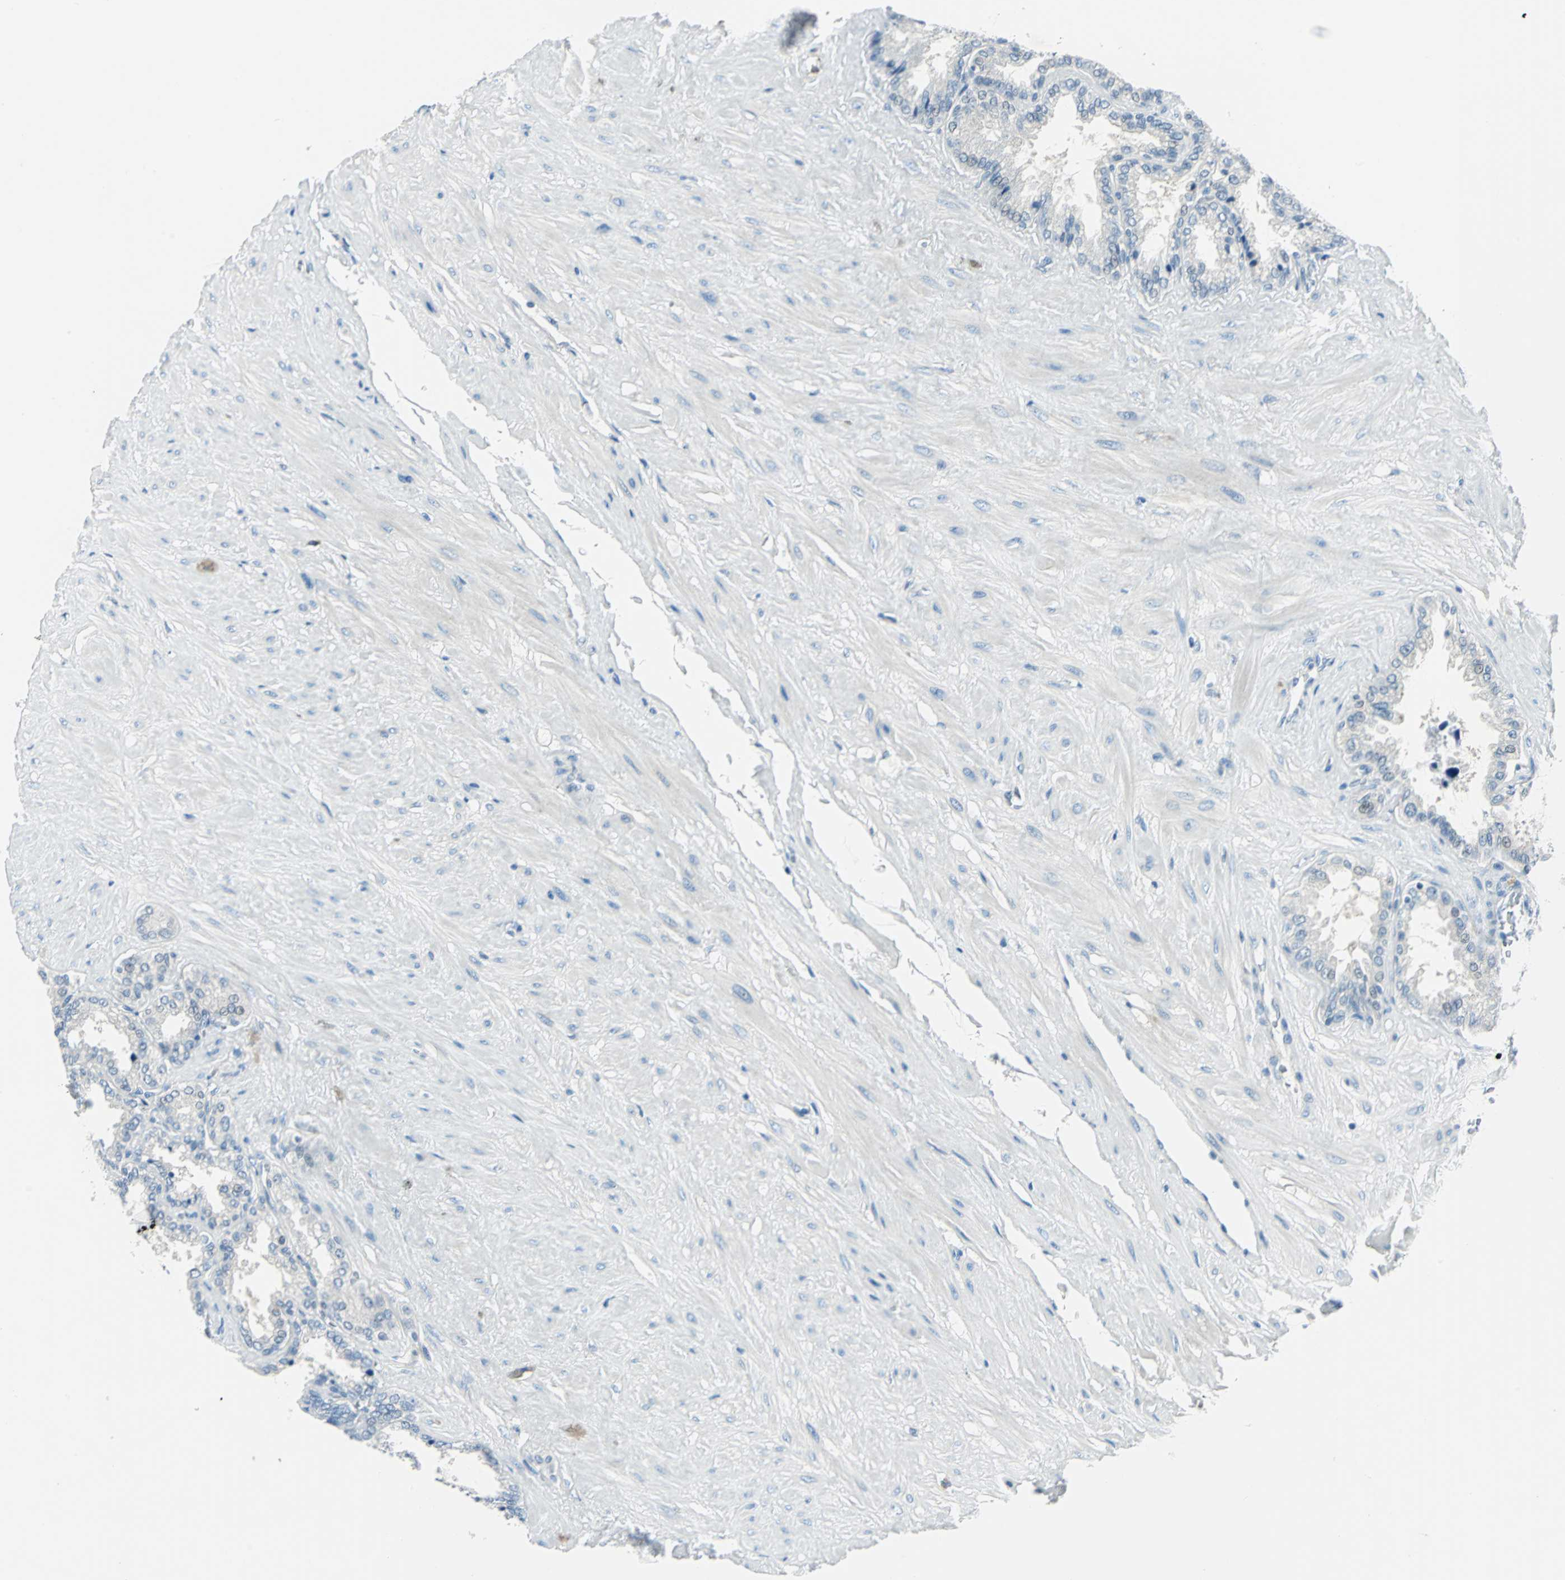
{"staining": {"intensity": "weak", "quantity": "<25%", "location": "cytoplasmic/membranous,nuclear"}, "tissue": "seminal vesicle", "cell_type": "Glandular cells", "image_type": "normal", "snomed": [{"axis": "morphology", "description": "Normal tissue, NOS"}, {"axis": "topography", "description": "Seminal veicle"}], "caption": "IHC of normal seminal vesicle reveals no staining in glandular cells.", "gene": "AKR1A1", "patient": {"sex": "male", "age": 46}}